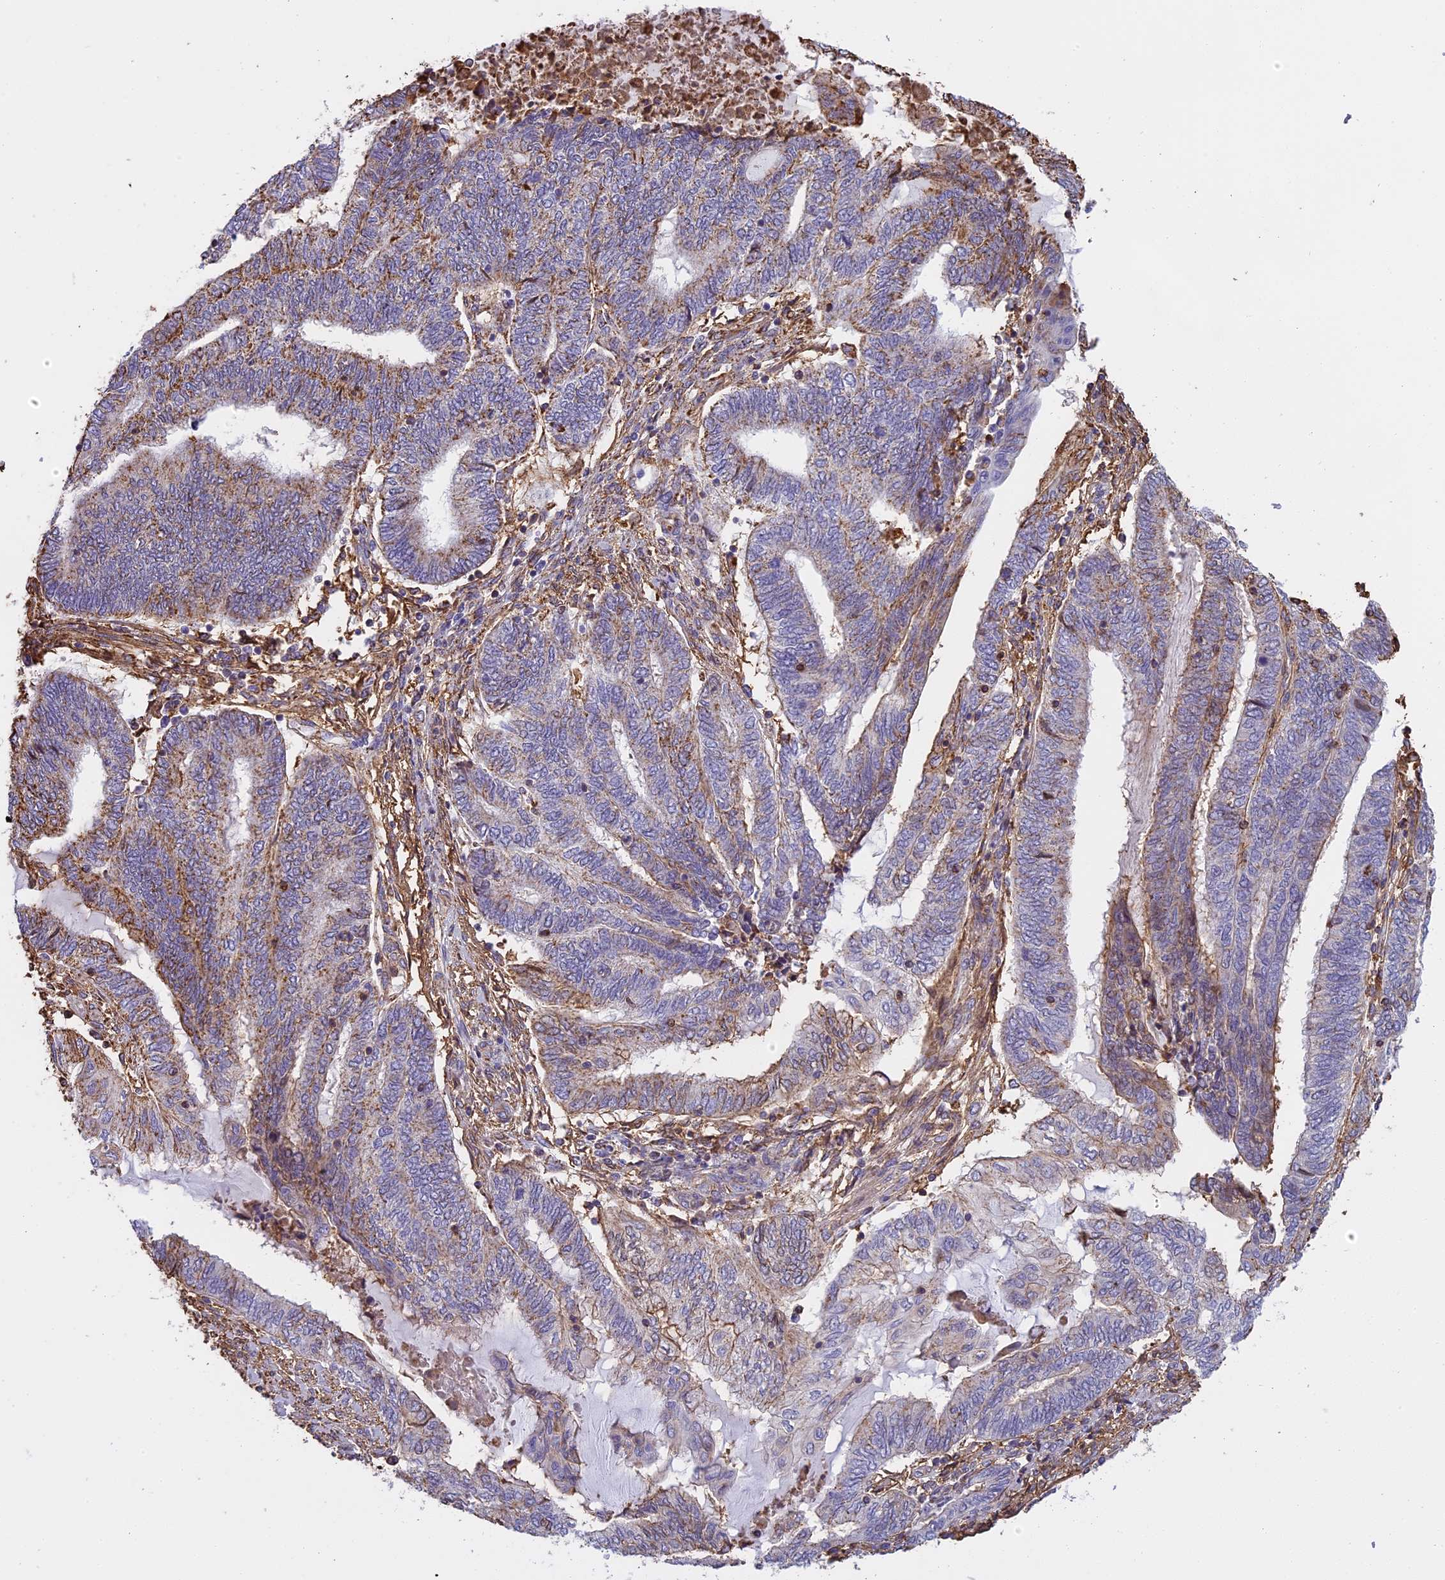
{"staining": {"intensity": "moderate", "quantity": "<25%", "location": "cytoplasmic/membranous"}, "tissue": "endometrial cancer", "cell_type": "Tumor cells", "image_type": "cancer", "snomed": [{"axis": "morphology", "description": "Adenocarcinoma, NOS"}, {"axis": "topography", "description": "Uterus"}, {"axis": "topography", "description": "Endometrium"}], "caption": "Adenocarcinoma (endometrial) stained for a protein (brown) demonstrates moderate cytoplasmic/membranous positive expression in about <25% of tumor cells.", "gene": "TMEM255B", "patient": {"sex": "female", "age": 70}}